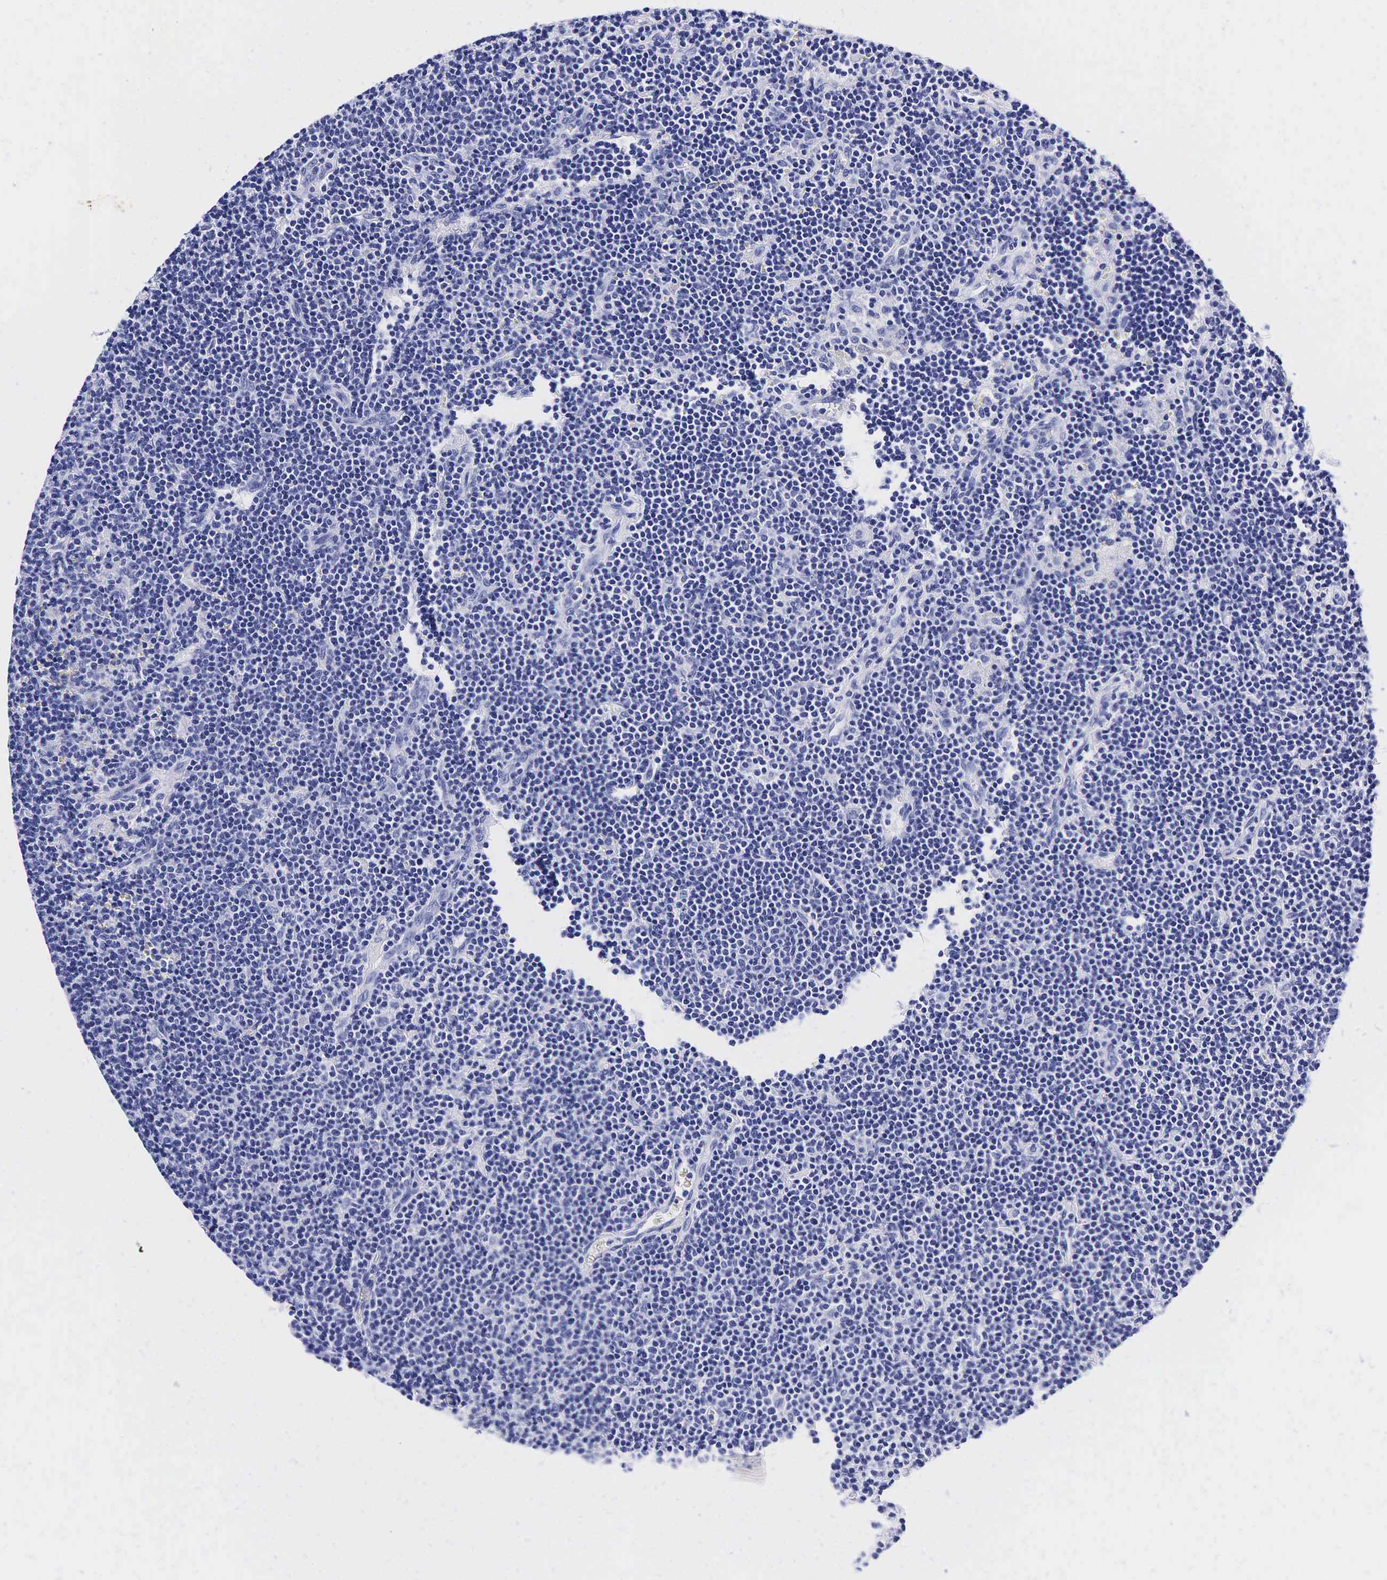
{"staining": {"intensity": "negative", "quantity": "none", "location": "none"}, "tissue": "lymphoma", "cell_type": "Tumor cells", "image_type": "cancer", "snomed": [{"axis": "morphology", "description": "Malignant lymphoma, non-Hodgkin's type, Low grade"}, {"axis": "topography", "description": "Lymph node"}], "caption": "A high-resolution histopathology image shows IHC staining of lymphoma, which demonstrates no significant positivity in tumor cells.", "gene": "TG", "patient": {"sex": "male", "age": 65}}